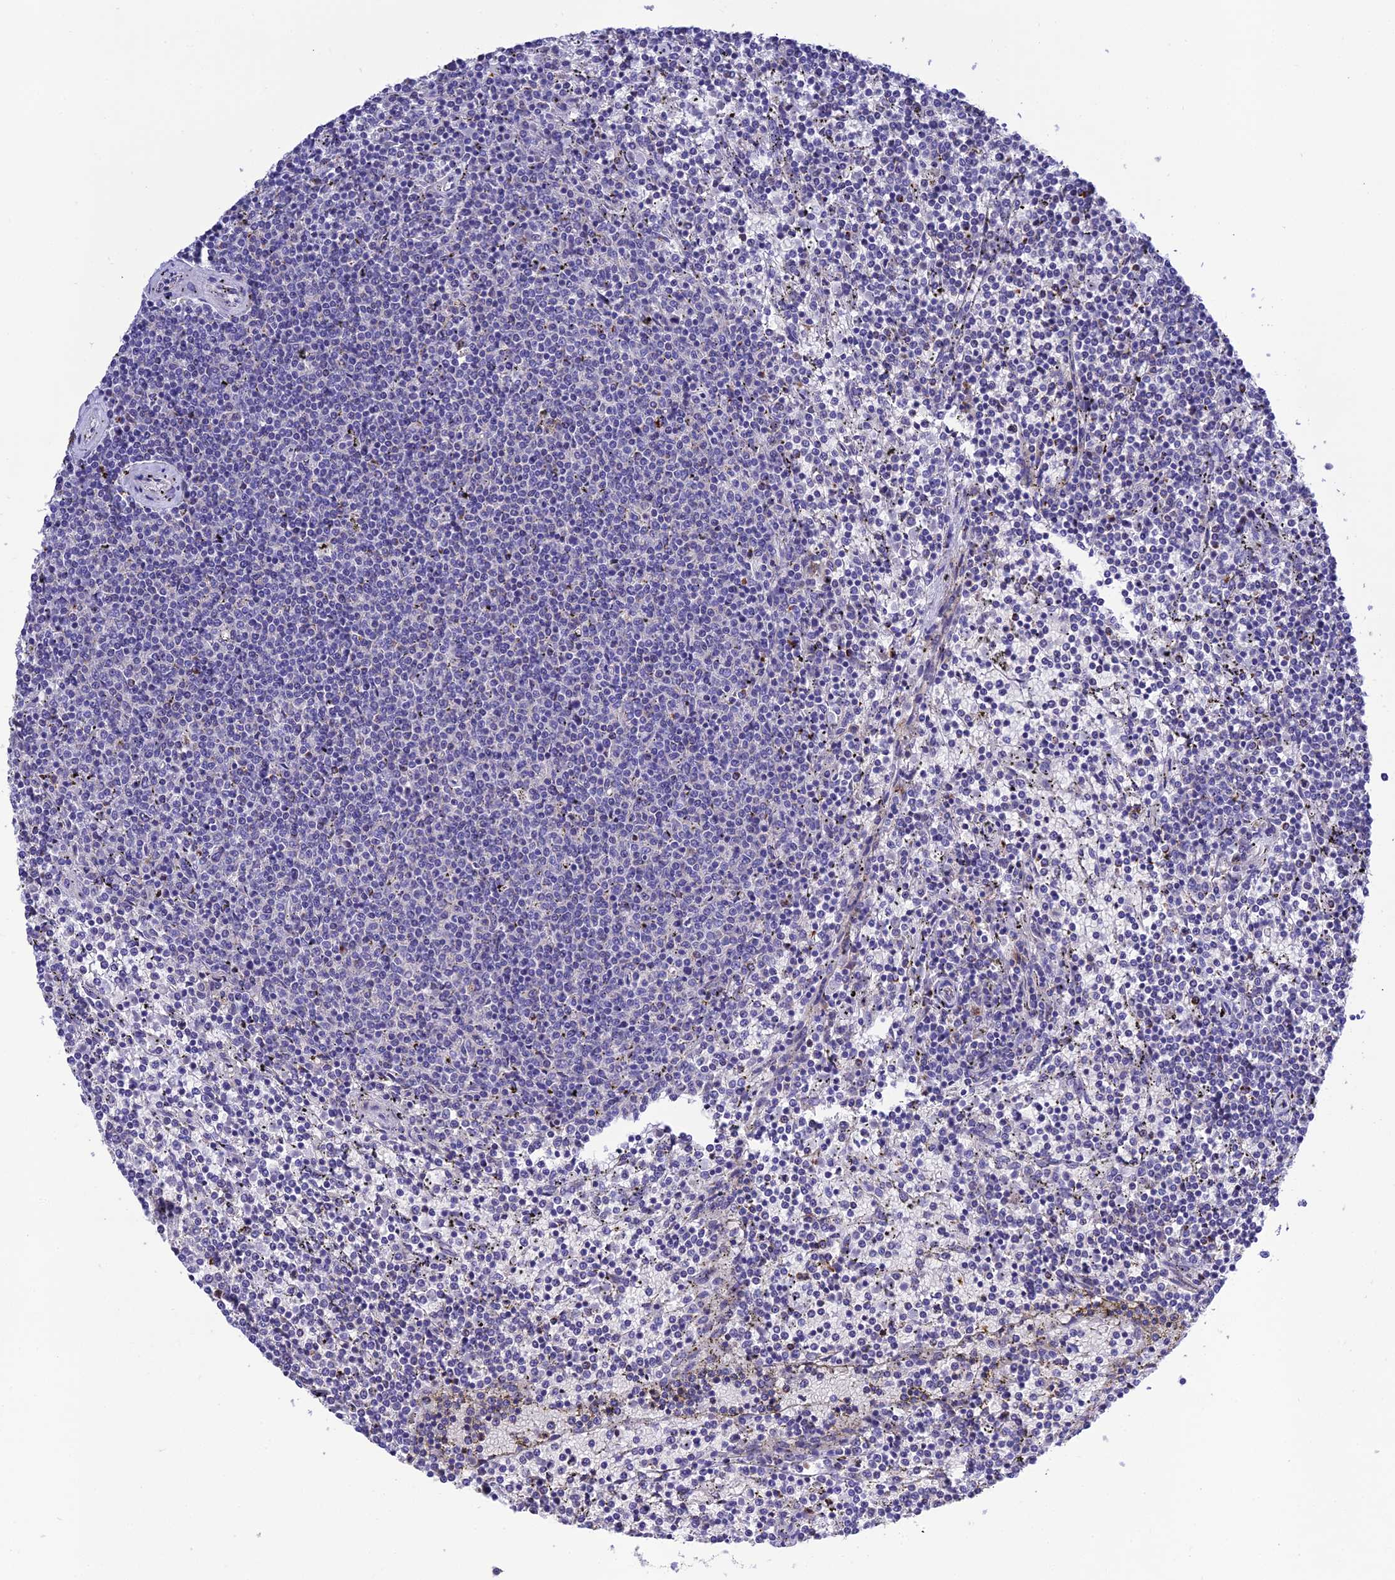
{"staining": {"intensity": "negative", "quantity": "none", "location": "none"}, "tissue": "lymphoma", "cell_type": "Tumor cells", "image_type": "cancer", "snomed": [{"axis": "morphology", "description": "Malignant lymphoma, non-Hodgkin's type, Low grade"}, {"axis": "topography", "description": "Spleen"}], "caption": "Histopathology image shows no protein staining in tumor cells of lymphoma tissue. (DAB immunohistochemistry (IHC), high magnification).", "gene": "MS4A5", "patient": {"sex": "female", "age": 50}}